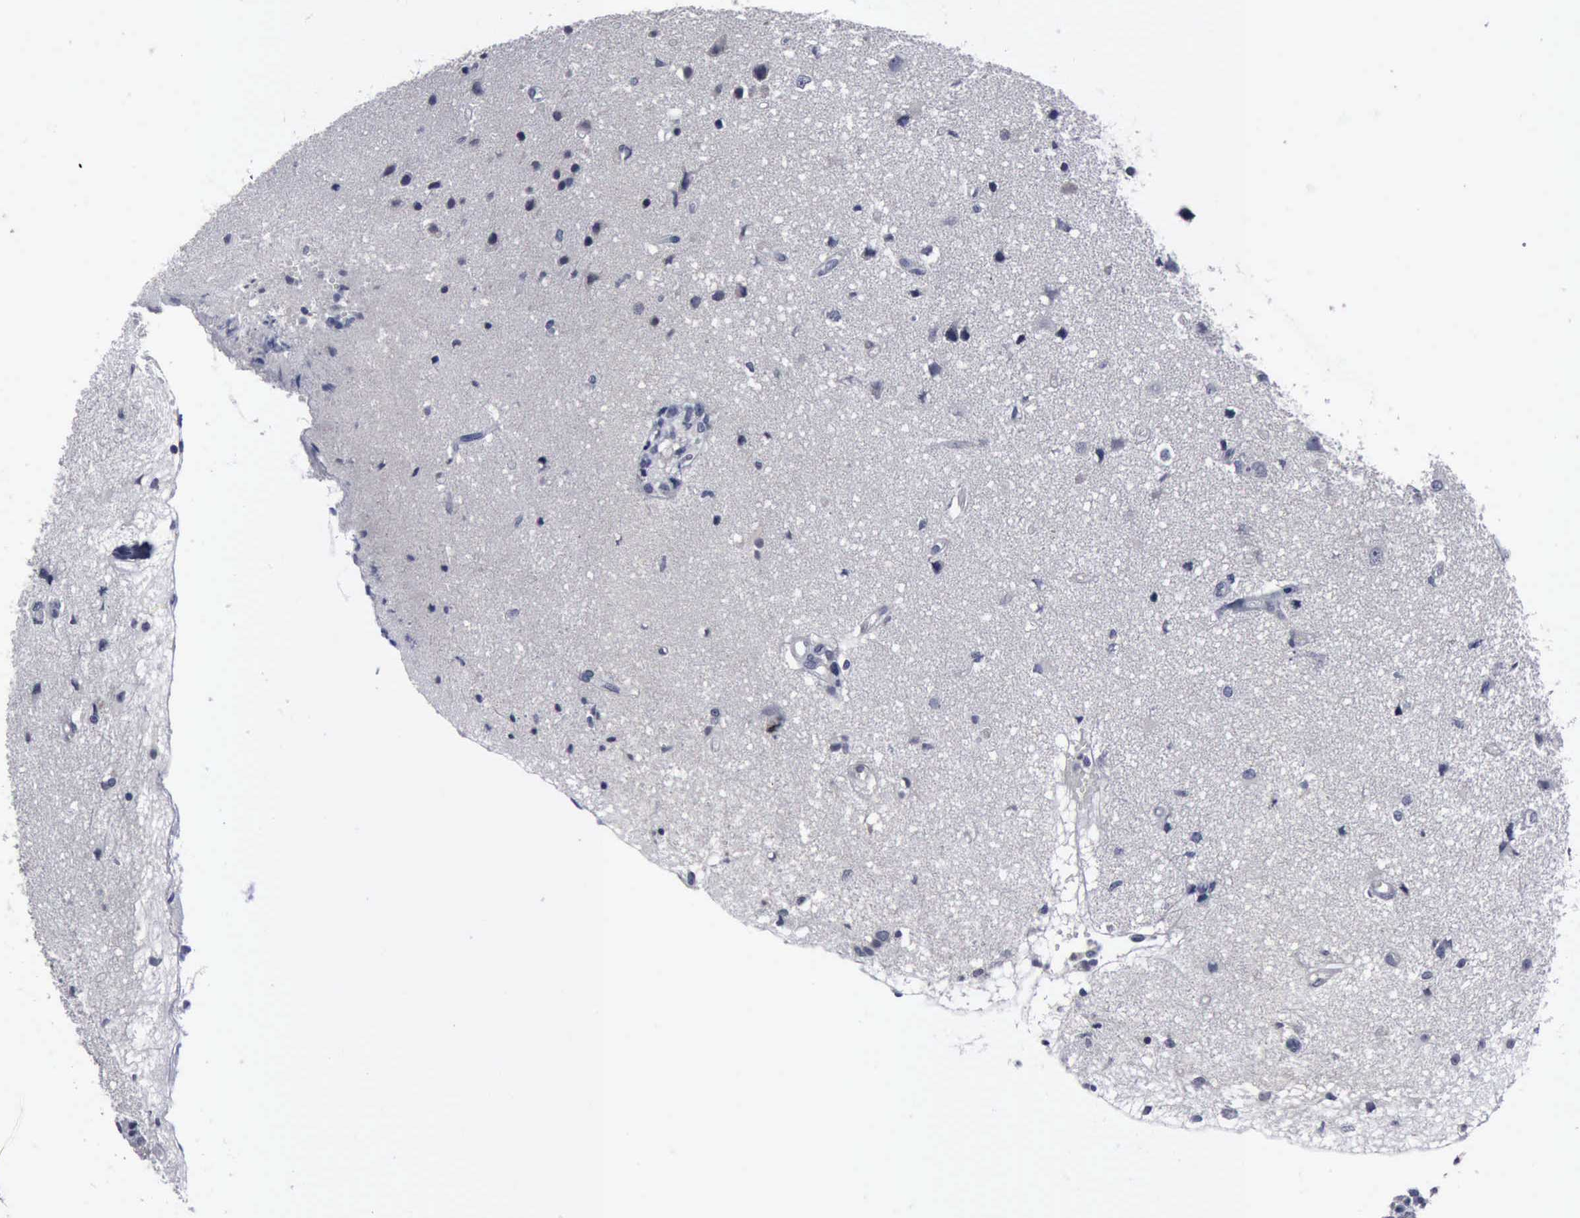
{"staining": {"intensity": "negative", "quantity": "none", "location": "none"}, "tissue": "glioma", "cell_type": "Tumor cells", "image_type": "cancer", "snomed": [{"axis": "morphology", "description": "Glioma, malignant, High grade"}, {"axis": "topography", "description": "Brain"}], "caption": "High-grade glioma (malignant) stained for a protein using IHC shows no positivity tumor cells.", "gene": "MYO18B", "patient": {"sex": "male", "age": 66}}